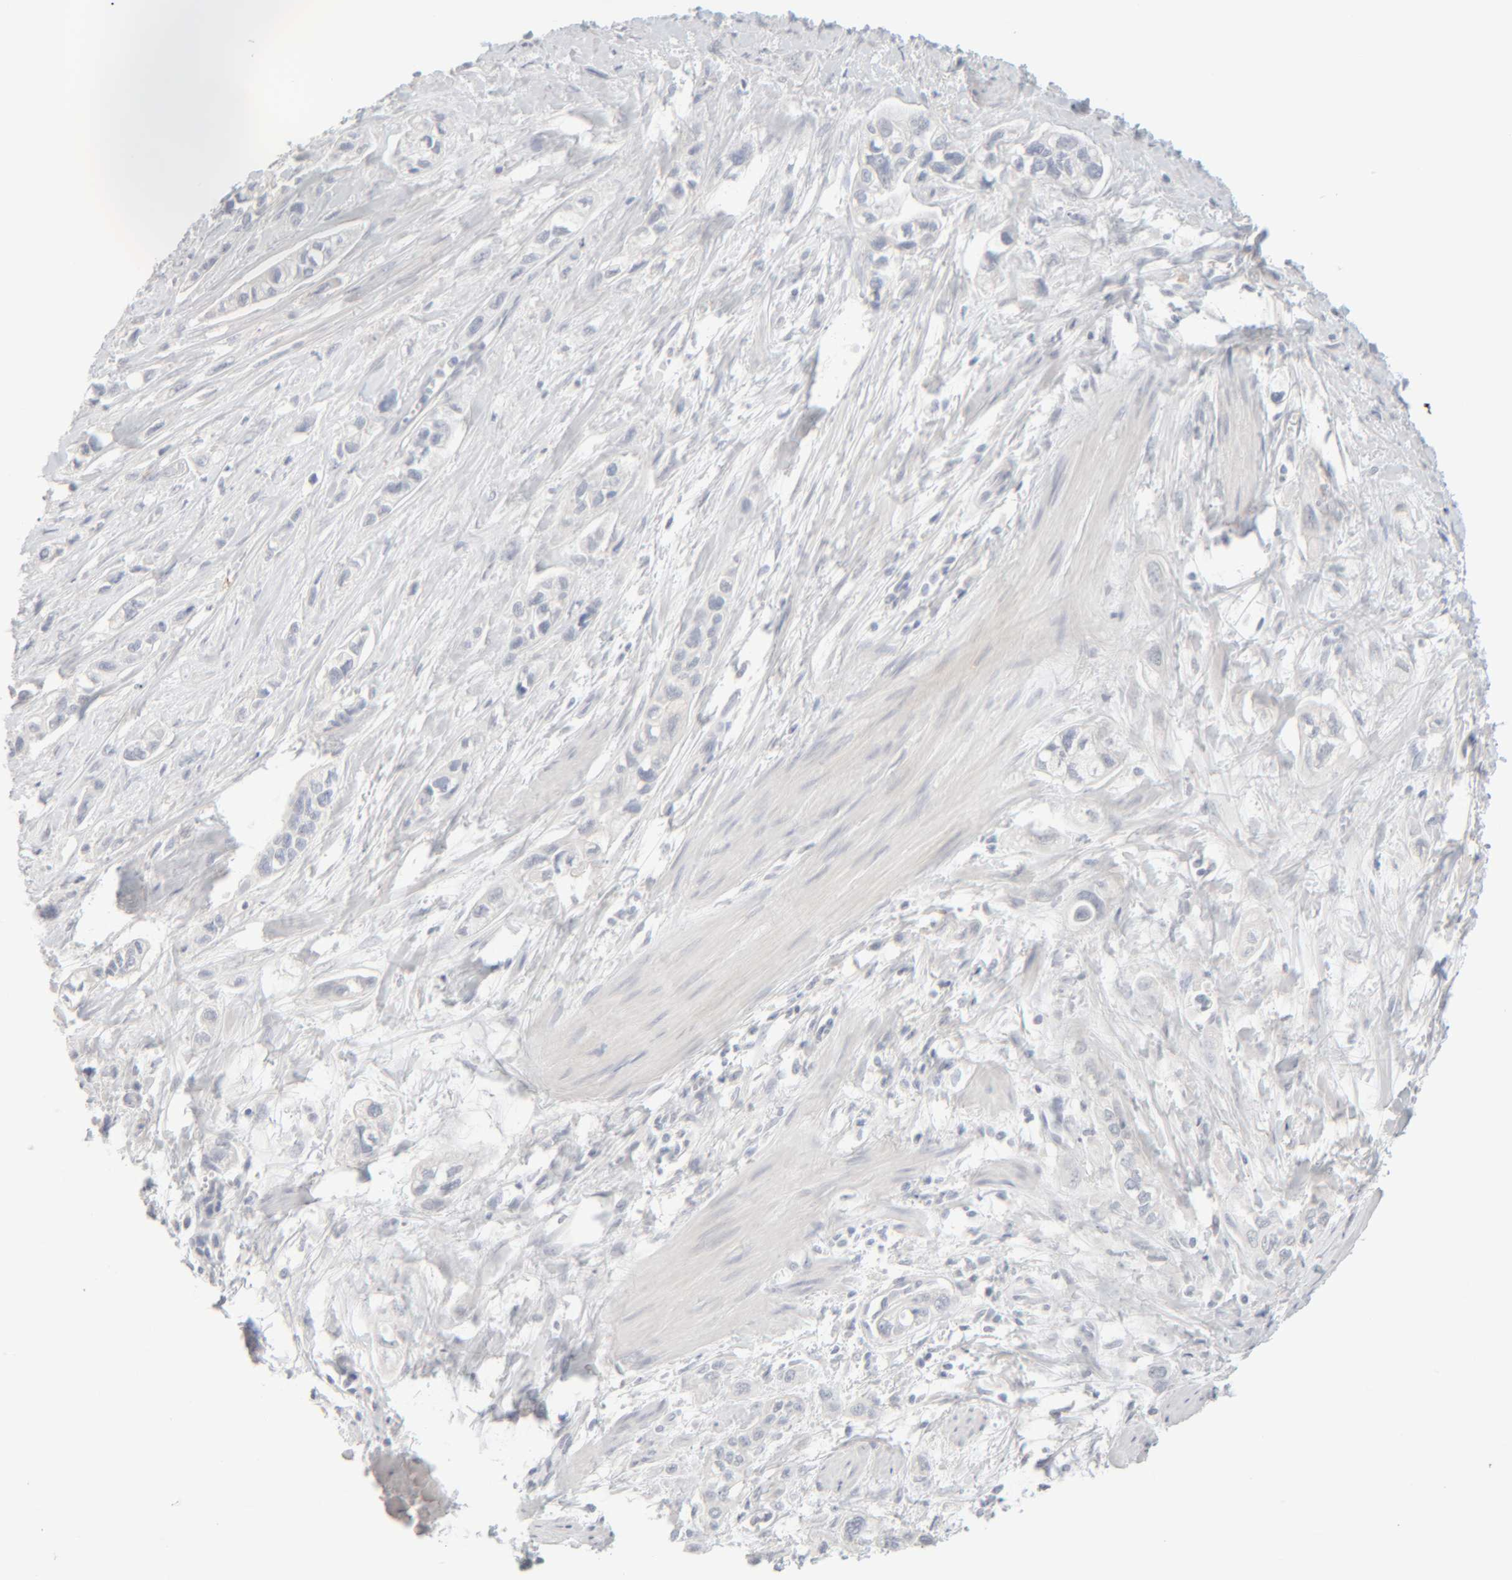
{"staining": {"intensity": "negative", "quantity": "none", "location": "none"}, "tissue": "pancreatic cancer", "cell_type": "Tumor cells", "image_type": "cancer", "snomed": [{"axis": "morphology", "description": "Adenocarcinoma, NOS"}, {"axis": "topography", "description": "Pancreas"}], "caption": "Histopathology image shows no significant protein positivity in tumor cells of adenocarcinoma (pancreatic).", "gene": "RIDA", "patient": {"sex": "male", "age": 74}}